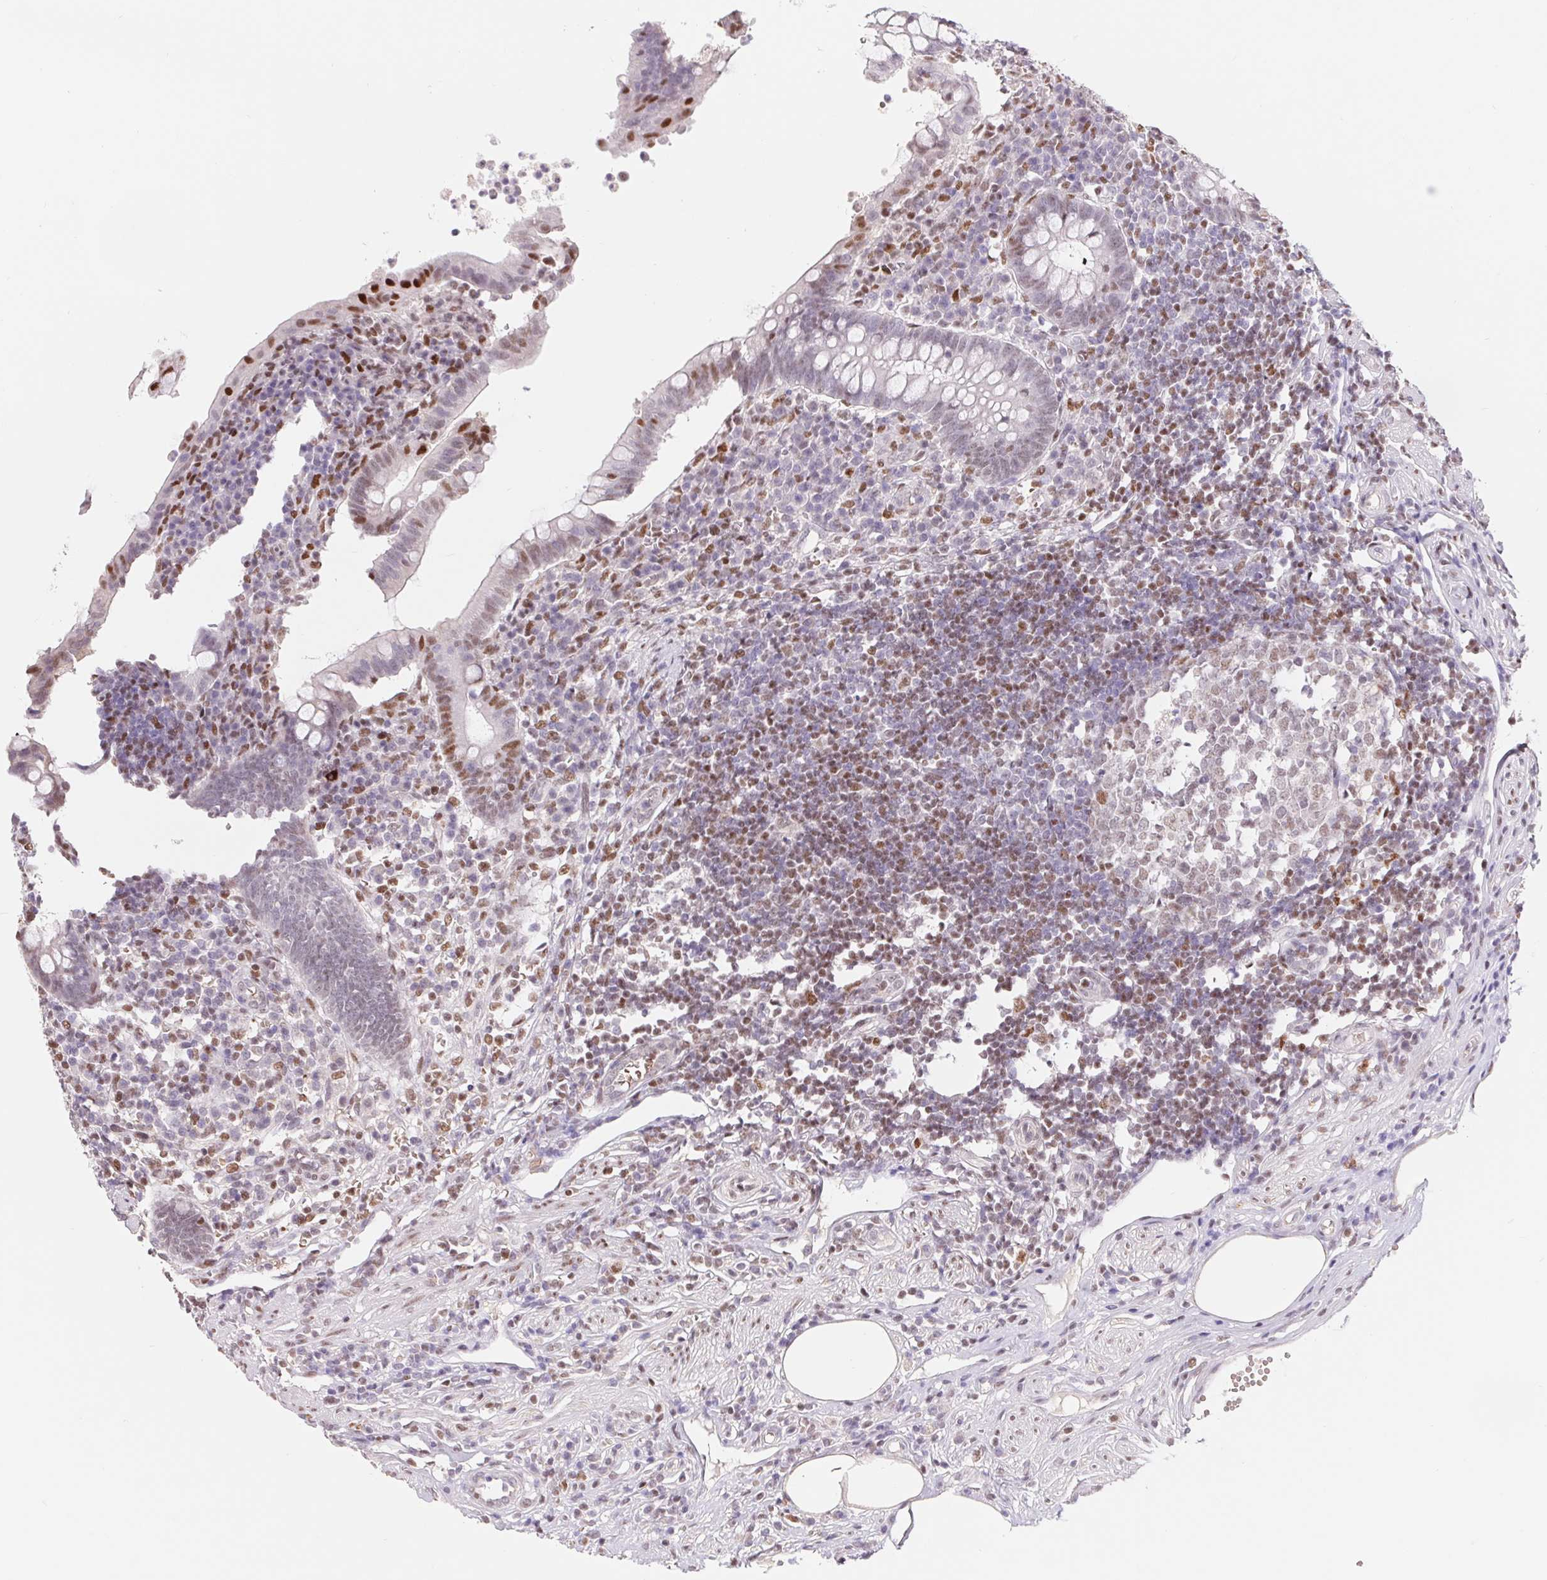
{"staining": {"intensity": "moderate", "quantity": "<25%", "location": "nuclear"}, "tissue": "appendix", "cell_type": "Glandular cells", "image_type": "normal", "snomed": [{"axis": "morphology", "description": "Normal tissue, NOS"}, {"axis": "topography", "description": "Appendix"}], "caption": "Glandular cells display moderate nuclear expression in approximately <25% of cells in benign appendix. Nuclei are stained in blue.", "gene": "TRERF1", "patient": {"sex": "female", "age": 56}}